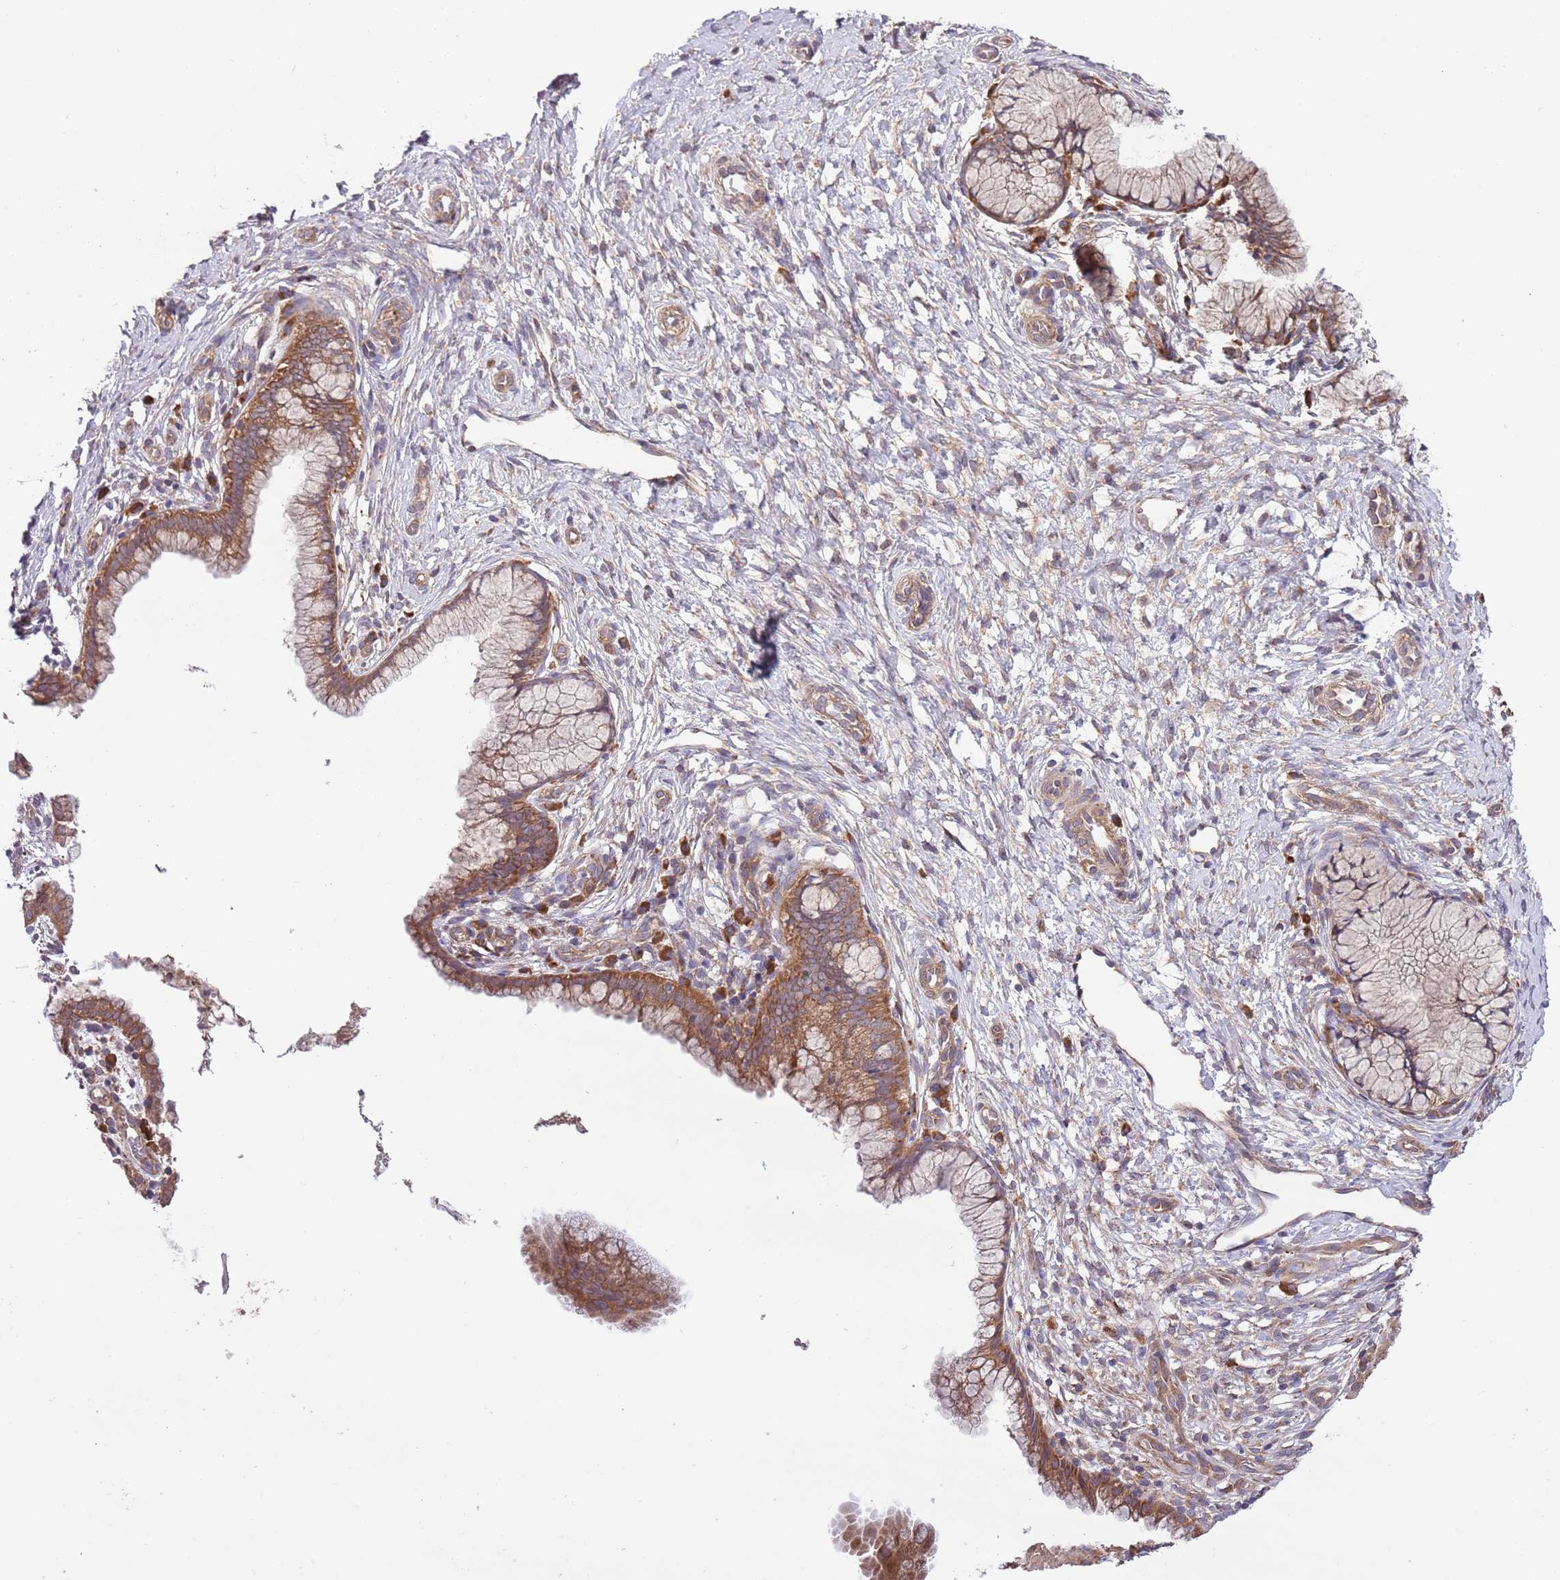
{"staining": {"intensity": "moderate", "quantity": ">75%", "location": "cytoplasmic/membranous"}, "tissue": "cervix", "cell_type": "Glandular cells", "image_type": "normal", "snomed": [{"axis": "morphology", "description": "Normal tissue, NOS"}, {"axis": "topography", "description": "Cervix"}], "caption": "Immunohistochemical staining of benign human cervix exhibits medium levels of moderate cytoplasmic/membranous expression in about >75% of glandular cells. The protein is stained brown, and the nuclei are stained in blue (DAB (3,3'-diaminobenzidine) IHC with brightfield microscopy, high magnification).", "gene": "MFNG", "patient": {"sex": "female", "age": 36}}